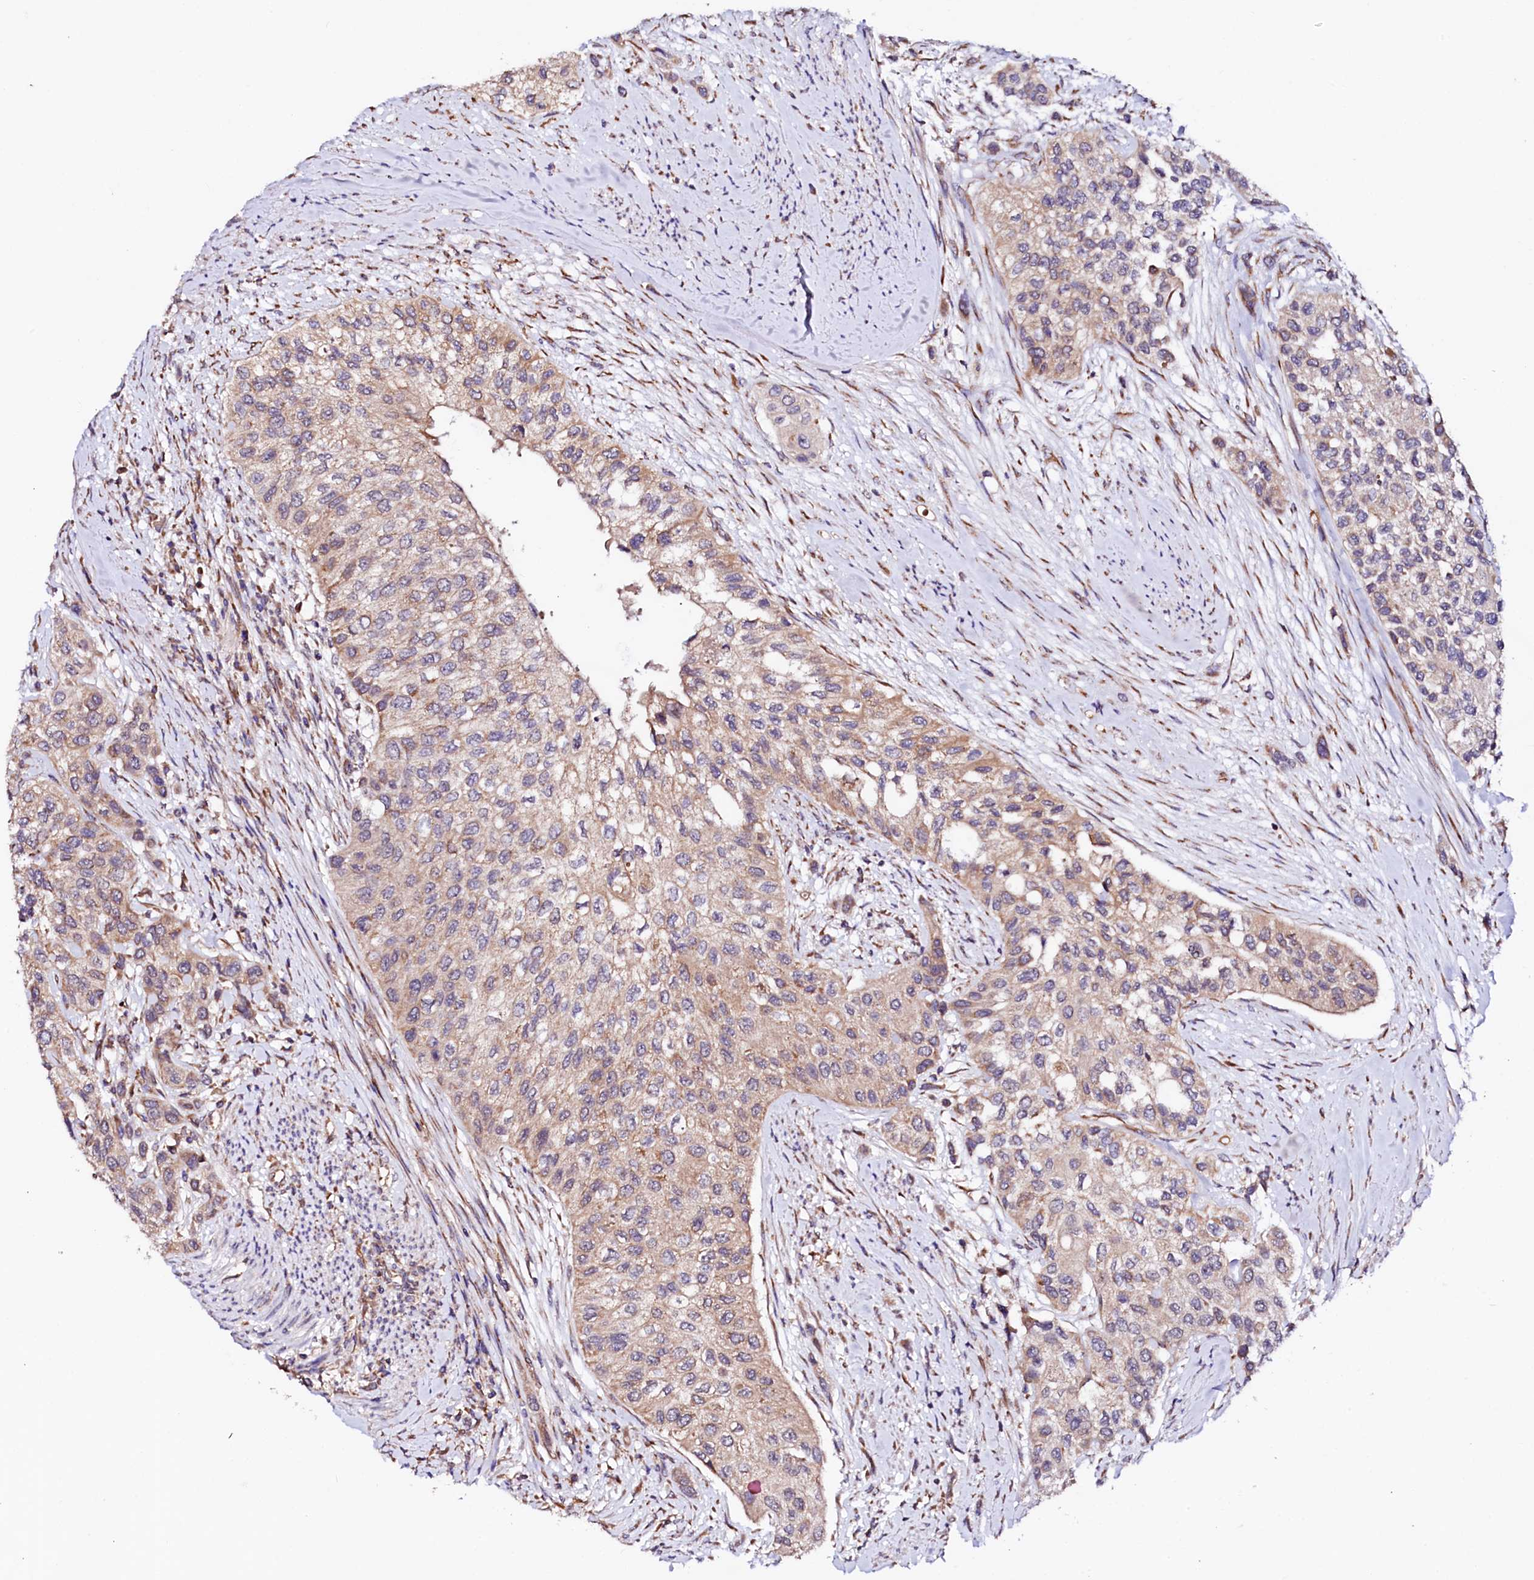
{"staining": {"intensity": "weak", "quantity": ">75%", "location": "cytoplasmic/membranous"}, "tissue": "urothelial cancer", "cell_type": "Tumor cells", "image_type": "cancer", "snomed": [{"axis": "morphology", "description": "Normal tissue, NOS"}, {"axis": "morphology", "description": "Urothelial carcinoma, High grade"}, {"axis": "topography", "description": "Vascular tissue"}, {"axis": "topography", "description": "Urinary bladder"}], "caption": "This is a photomicrograph of immunohistochemistry staining of urothelial cancer, which shows weak positivity in the cytoplasmic/membranous of tumor cells.", "gene": "UBE3C", "patient": {"sex": "female", "age": 56}}